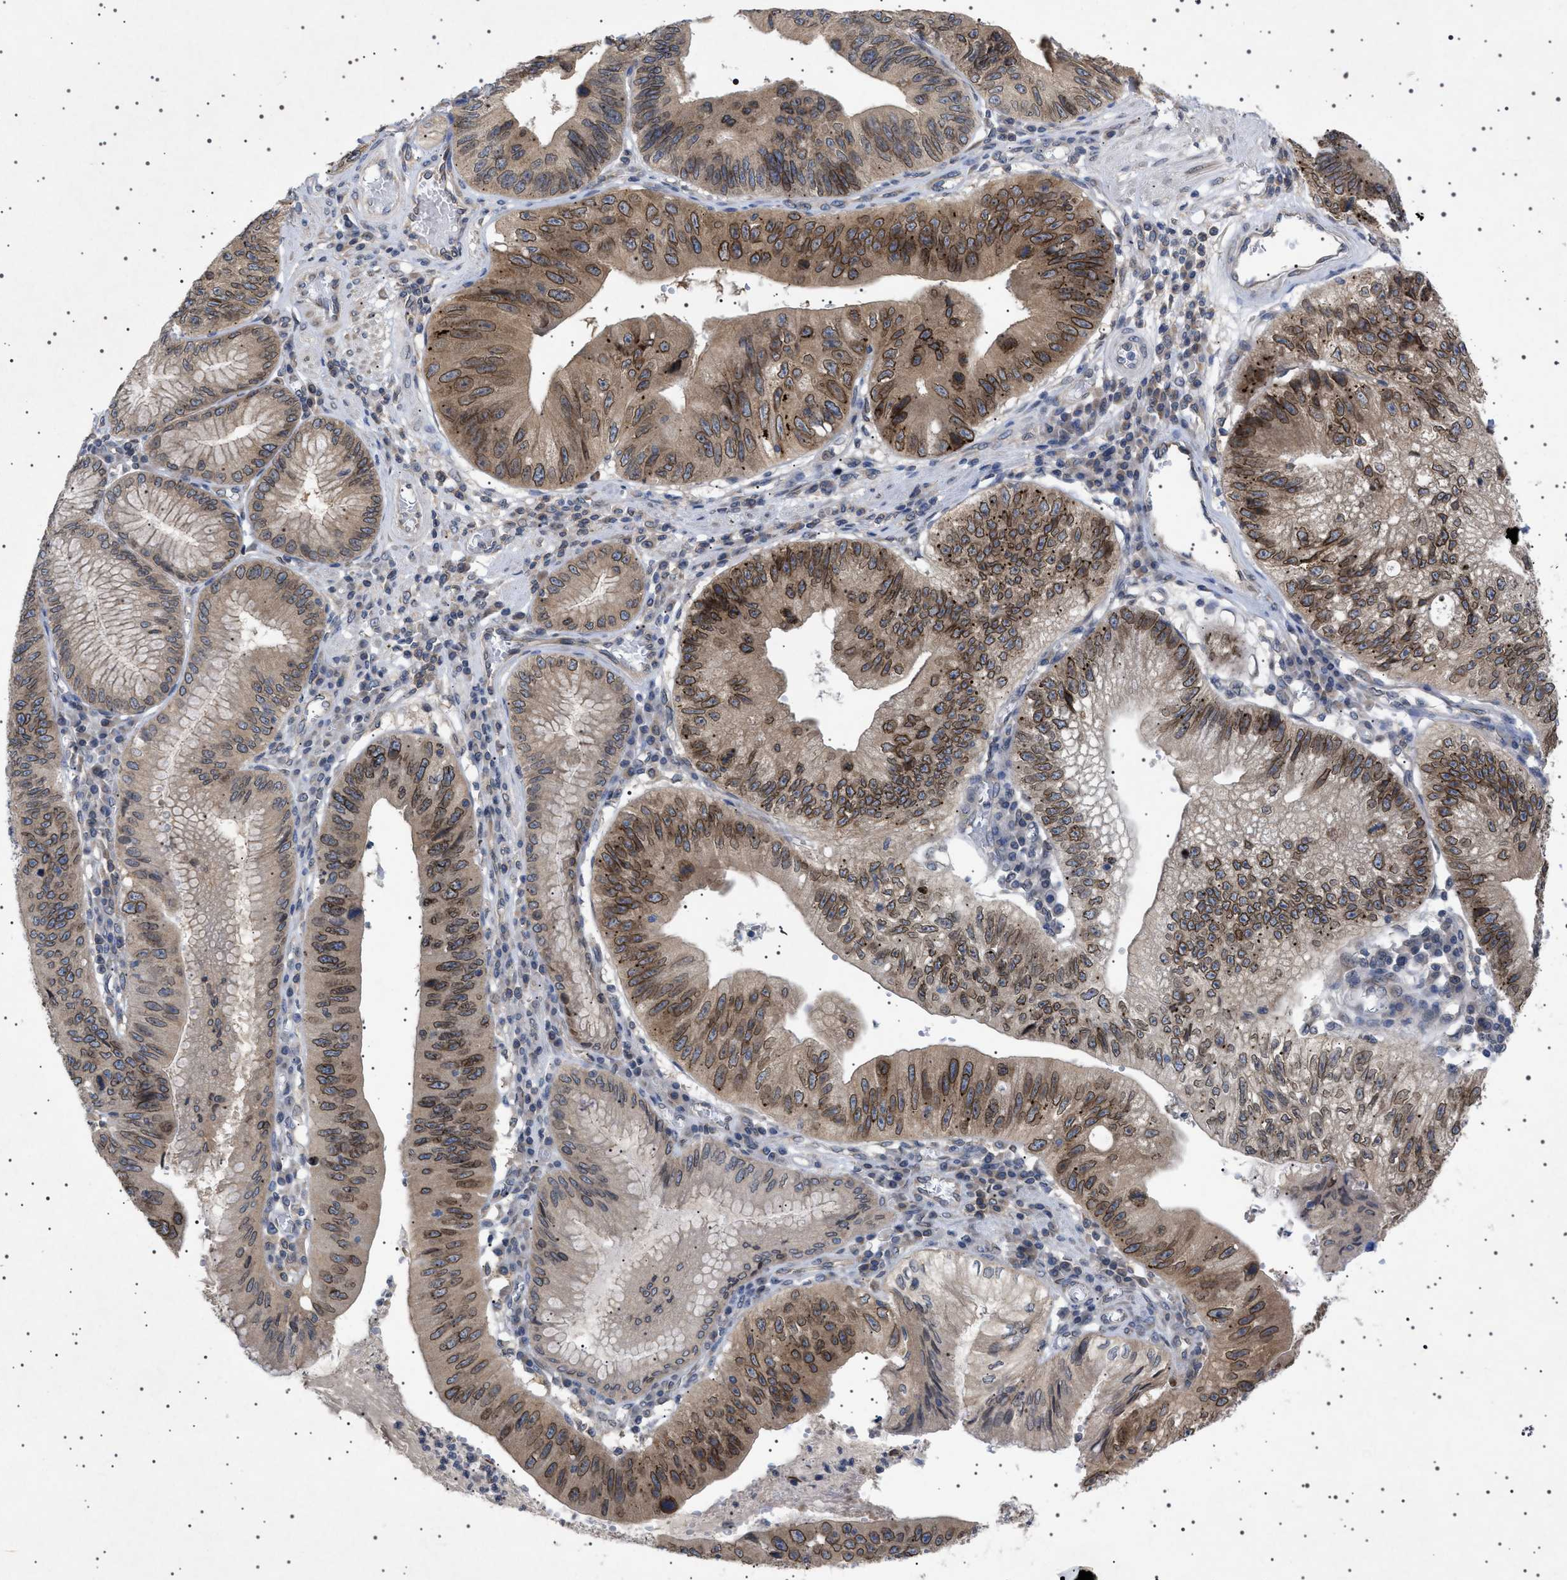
{"staining": {"intensity": "strong", "quantity": ">75%", "location": "cytoplasmic/membranous,nuclear"}, "tissue": "stomach cancer", "cell_type": "Tumor cells", "image_type": "cancer", "snomed": [{"axis": "morphology", "description": "Adenocarcinoma, NOS"}, {"axis": "topography", "description": "Stomach"}], "caption": "Protein expression by immunohistochemistry (IHC) demonstrates strong cytoplasmic/membranous and nuclear positivity in about >75% of tumor cells in stomach cancer (adenocarcinoma).", "gene": "NUP93", "patient": {"sex": "male", "age": 59}}